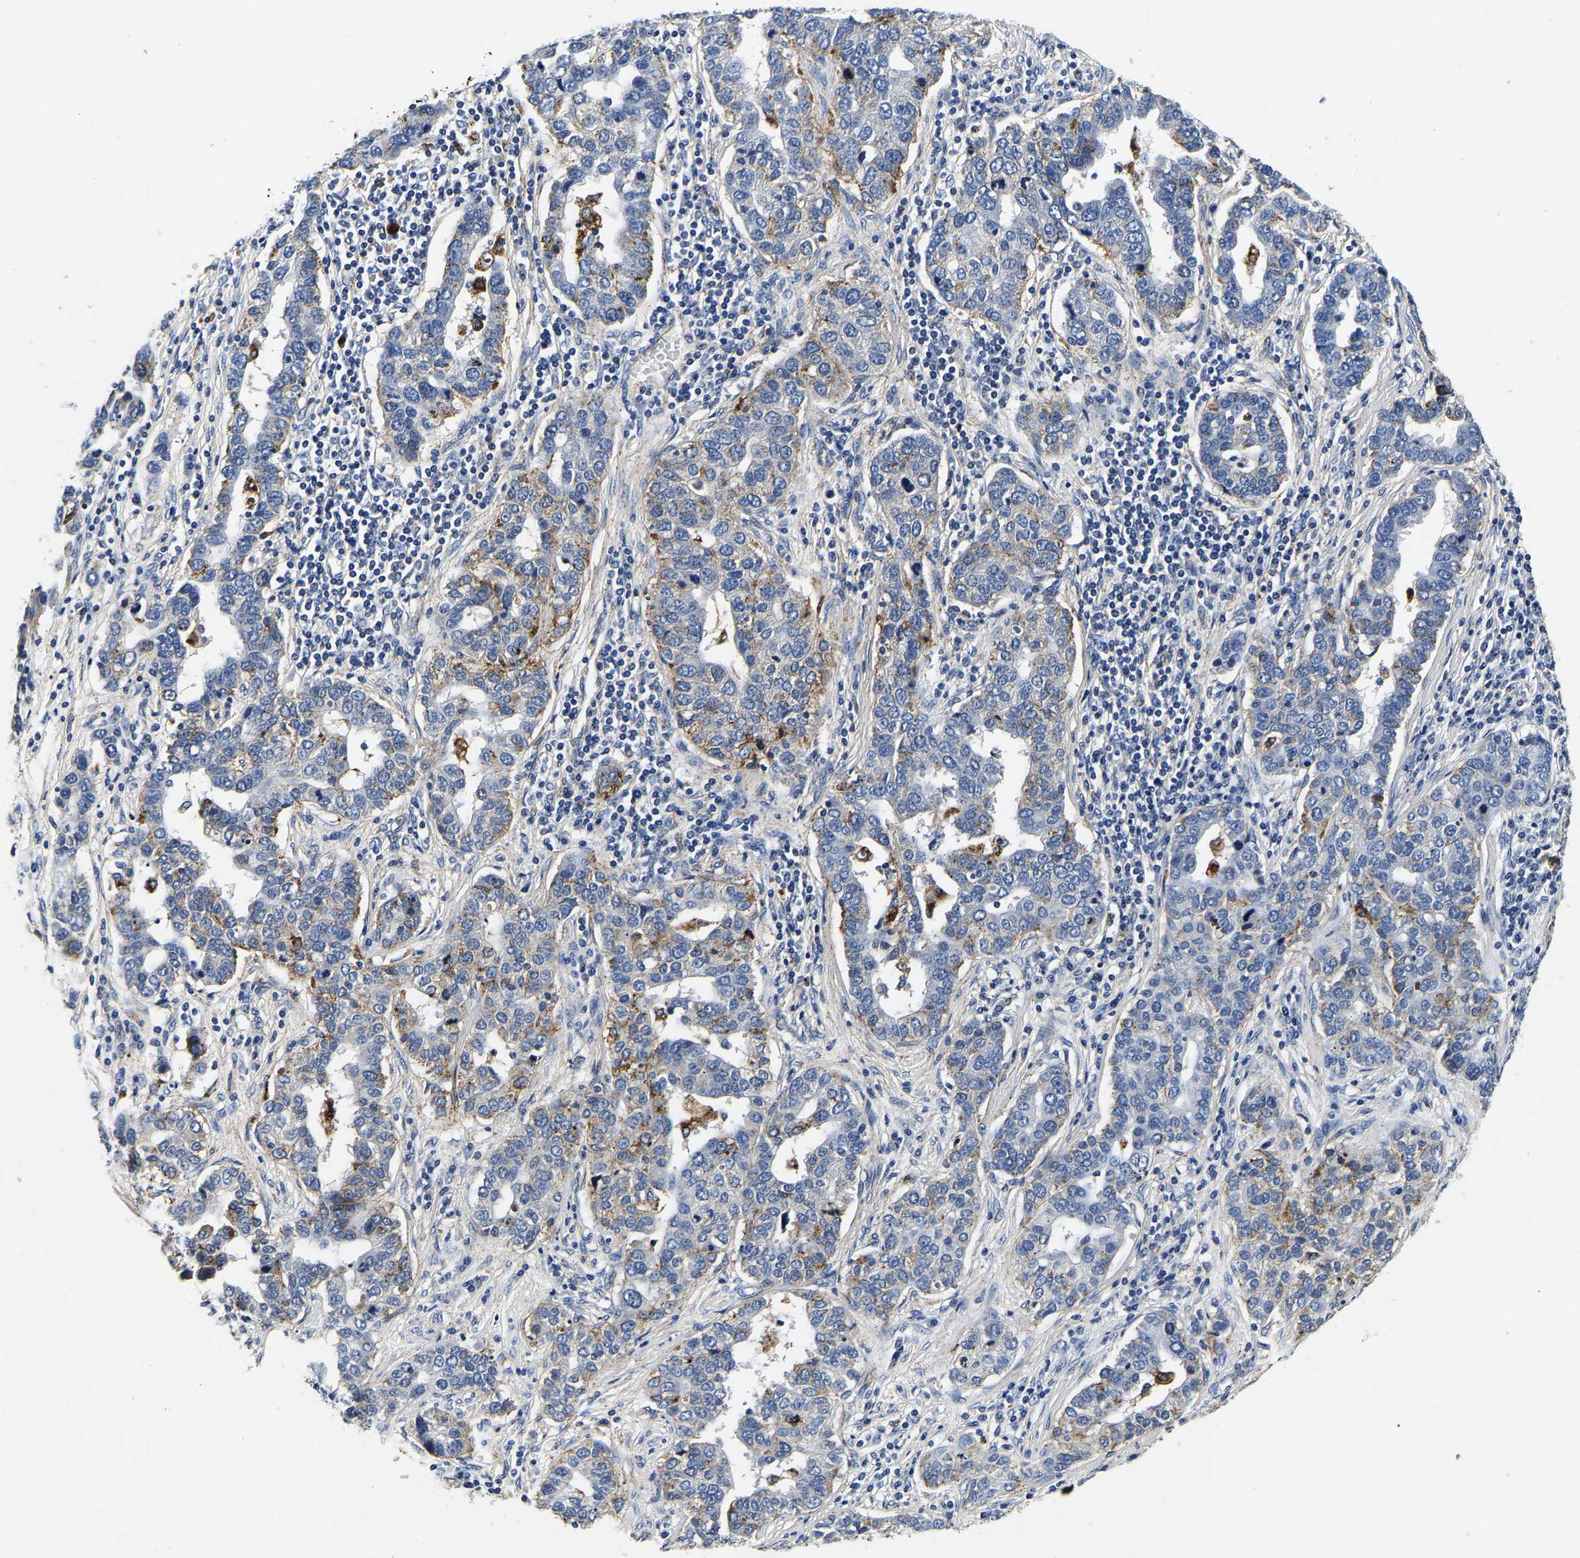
{"staining": {"intensity": "negative", "quantity": "none", "location": "none"}, "tissue": "pancreatic cancer", "cell_type": "Tumor cells", "image_type": "cancer", "snomed": [{"axis": "morphology", "description": "Adenocarcinoma, NOS"}, {"axis": "topography", "description": "Pancreas"}], "caption": "An immunohistochemistry (IHC) histopathology image of pancreatic adenocarcinoma is shown. There is no staining in tumor cells of pancreatic adenocarcinoma.", "gene": "GRN", "patient": {"sex": "female", "age": 61}}